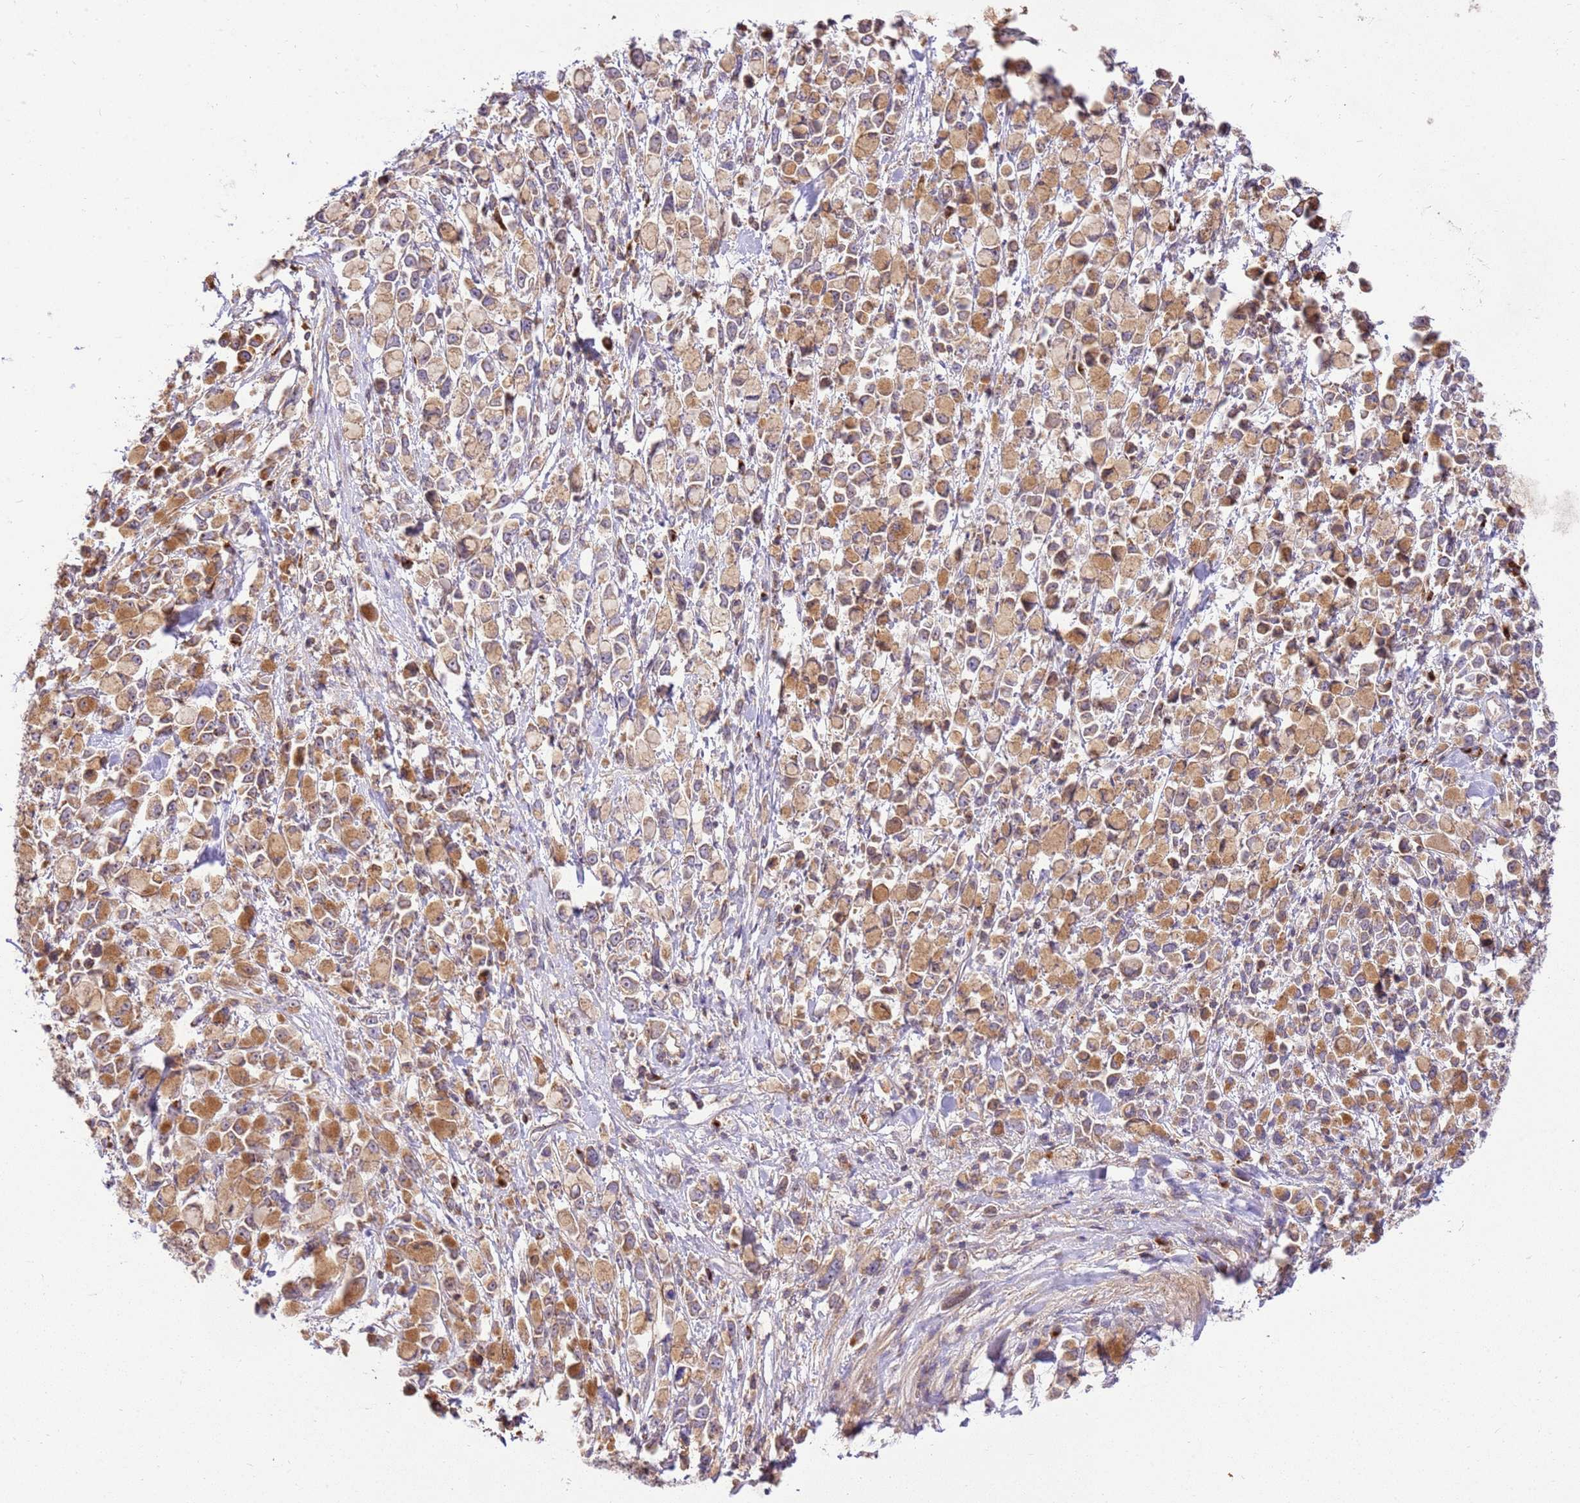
{"staining": {"intensity": "moderate", "quantity": ">75%", "location": "cytoplasmic/membranous"}, "tissue": "stomach cancer", "cell_type": "Tumor cells", "image_type": "cancer", "snomed": [{"axis": "morphology", "description": "Adenocarcinoma, NOS"}, {"axis": "topography", "description": "Stomach"}], "caption": "Tumor cells display moderate cytoplasmic/membranous staining in approximately >75% of cells in stomach adenocarcinoma. (Stains: DAB (3,3'-diaminobenzidine) in brown, nuclei in blue, Microscopy: brightfield microscopy at high magnification).", "gene": "SPATA2L", "patient": {"sex": "female", "age": 81}}